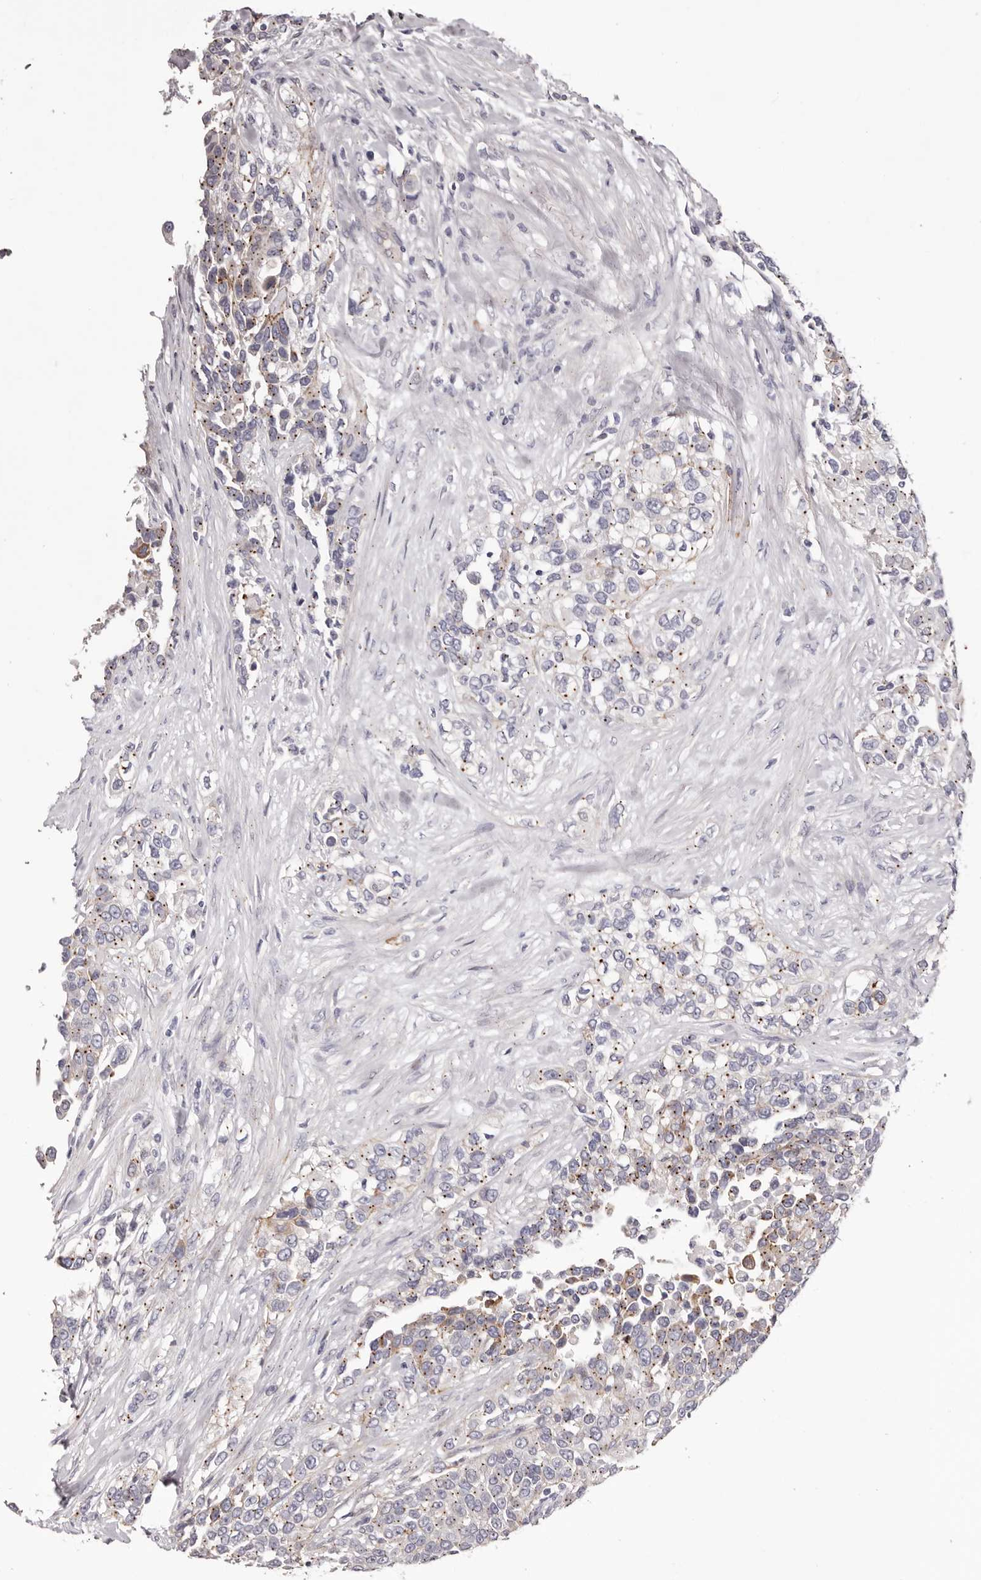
{"staining": {"intensity": "moderate", "quantity": "<25%", "location": "cytoplasmic/membranous"}, "tissue": "urothelial cancer", "cell_type": "Tumor cells", "image_type": "cancer", "snomed": [{"axis": "morphology", "description": "Urothelial carcinoma, High grade"}, {"axis": "topography", "description": "Urinary bladder"}], "caption": "Protein expression analysis of urothelial cancer displays moderate cytoplasmic/membranous positivity in approximately <25% of tumor cells. Immunohistochemistry stains the protein in brown and the nuclei are stained blue.", "gene": "PEG10", "patient": {"sex": "female", "age": 80}}